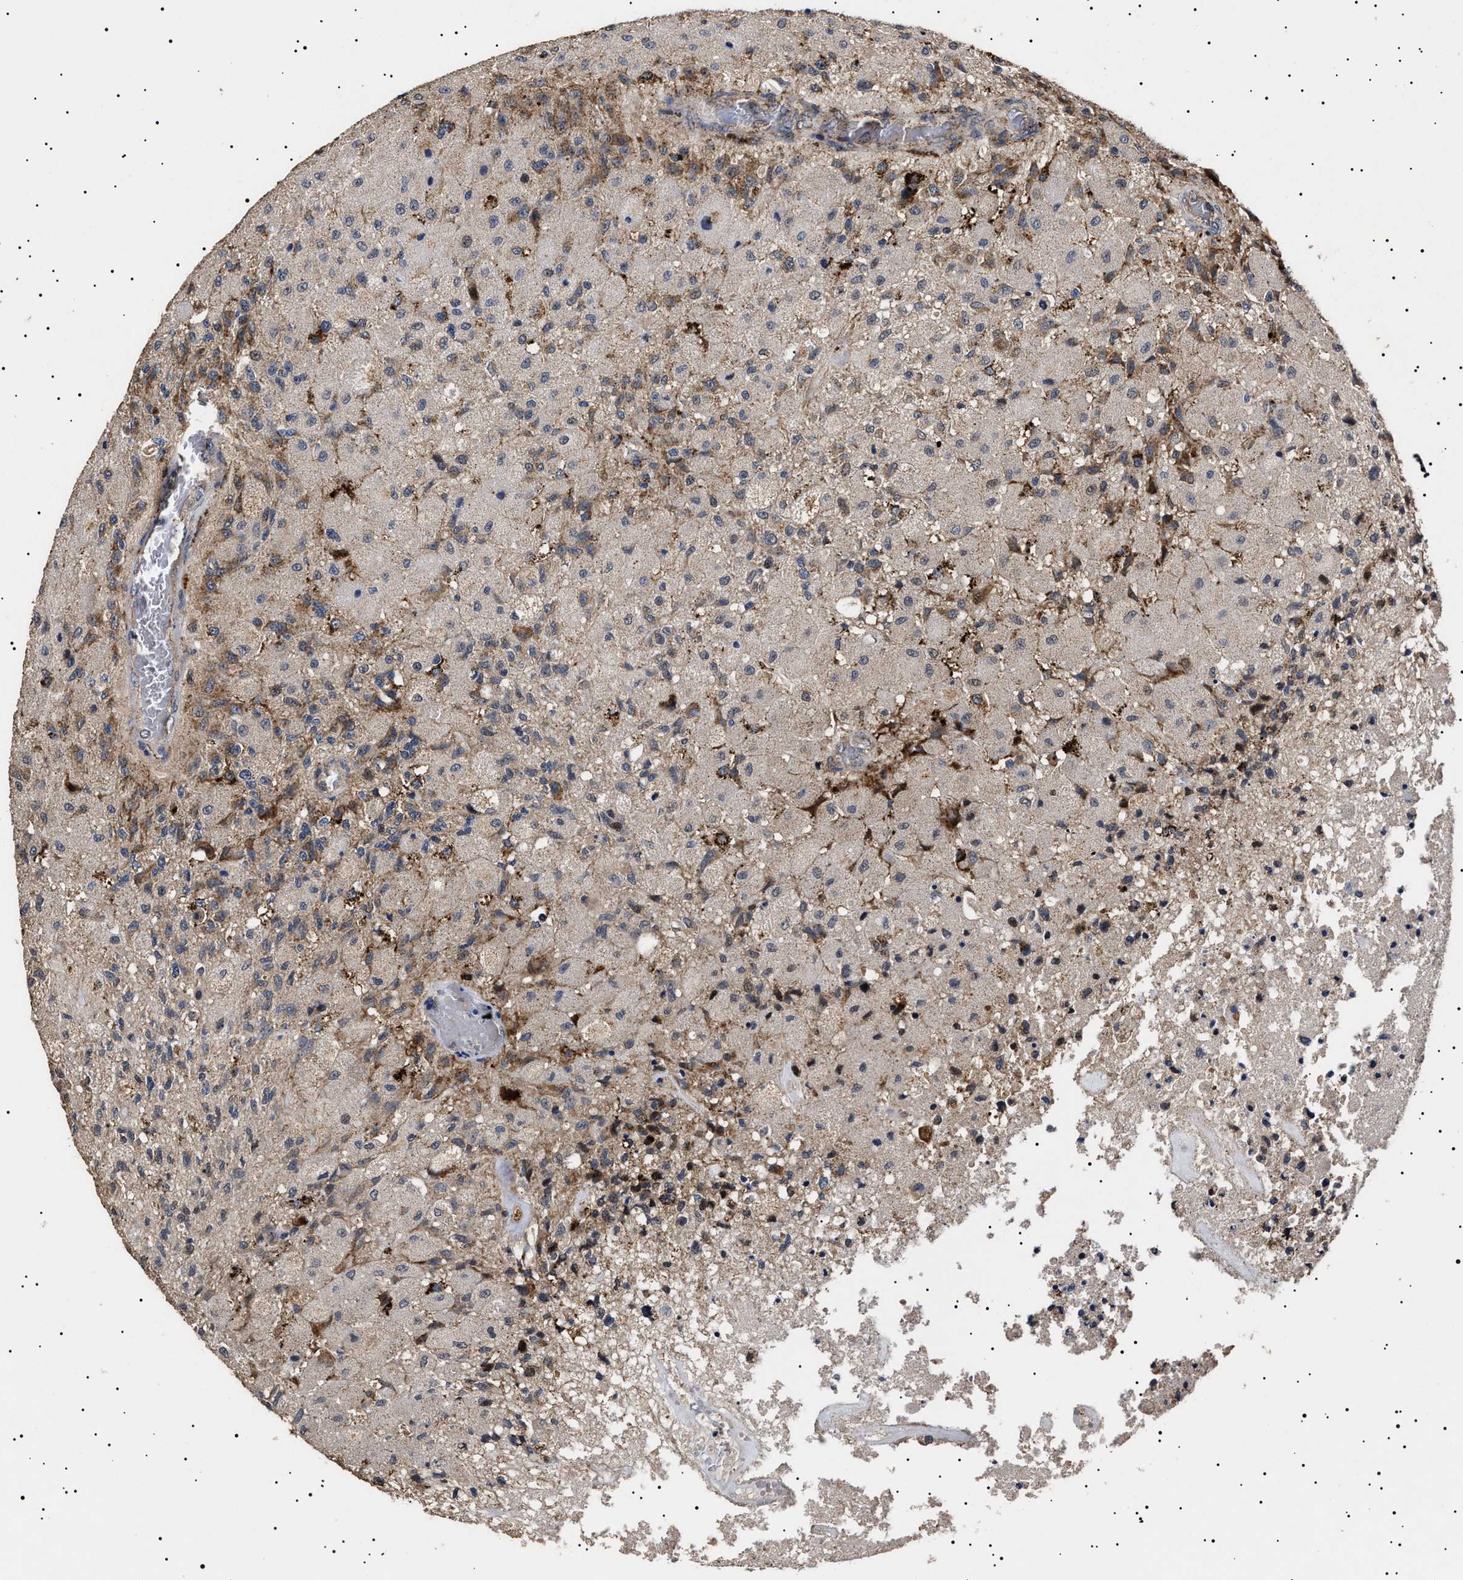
{"staining": {"intensity": "negative", "quantity": "none", "location": "none"}, "tissue": "glioma", "cell_type": "Tumor cells", "image_type": "cancer", "snomed": [{"axis": "morphology", "description": "Normal tissue, NOS"}, {"axis": "morphology", "description": "Glioma, malignant, High grade"}, {"axis": "topography", "description": "Cerebral cortex"}], "caption": "This is a micrograph of immunohistochemistry (IHC) staining of malignant high-grade glioma, which shows no positivity in tumor cells.", "gene": "RAB34", "patient": {"sex": "male", "age": 77}}